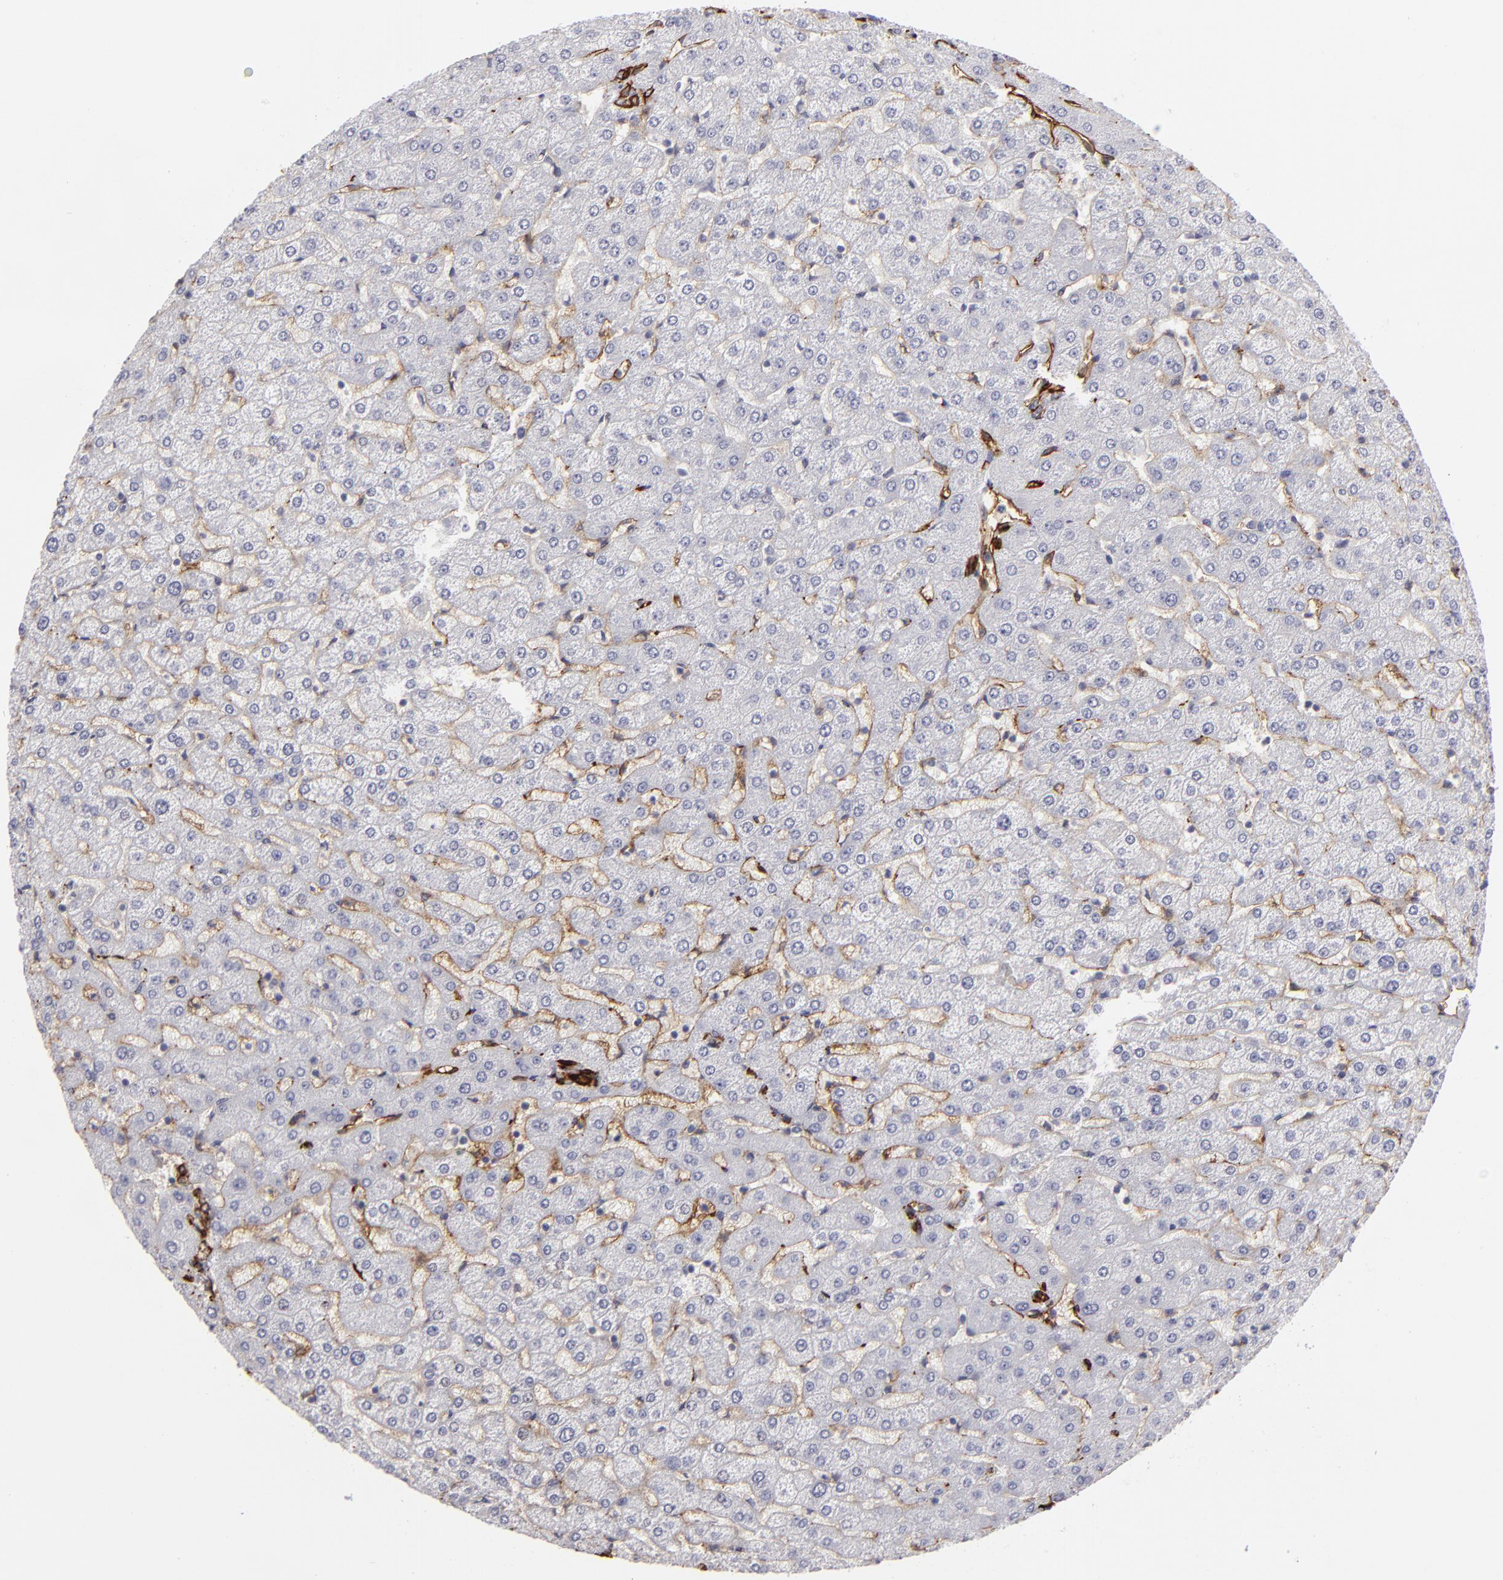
{"staining": {"intensity": "strong", "quantity": ">75%", "location": "cytoplasmic/membranous"}, "tissue": "liver", "cell_type": "Cholangiocytes", "image_type": "normal", "snomed": [{"axis": "morphology", "description": "Normal tissue, NOS"}, {"axis": "morphology", "description": "Fibrosis, NOS"}, {"axis": "topography", "description": "Liver"}], "caption": "The immunohistochemical stain labels strong cytoplasmic/membranous expression in cholangiocytes of benign liver. The protein is stained brown, and the nuclei are stained in blue (DAB IHC with brightfield microscopy, high magnification).", "gene": "MCAM", "patient": {"sex": "female", "age": 29}}